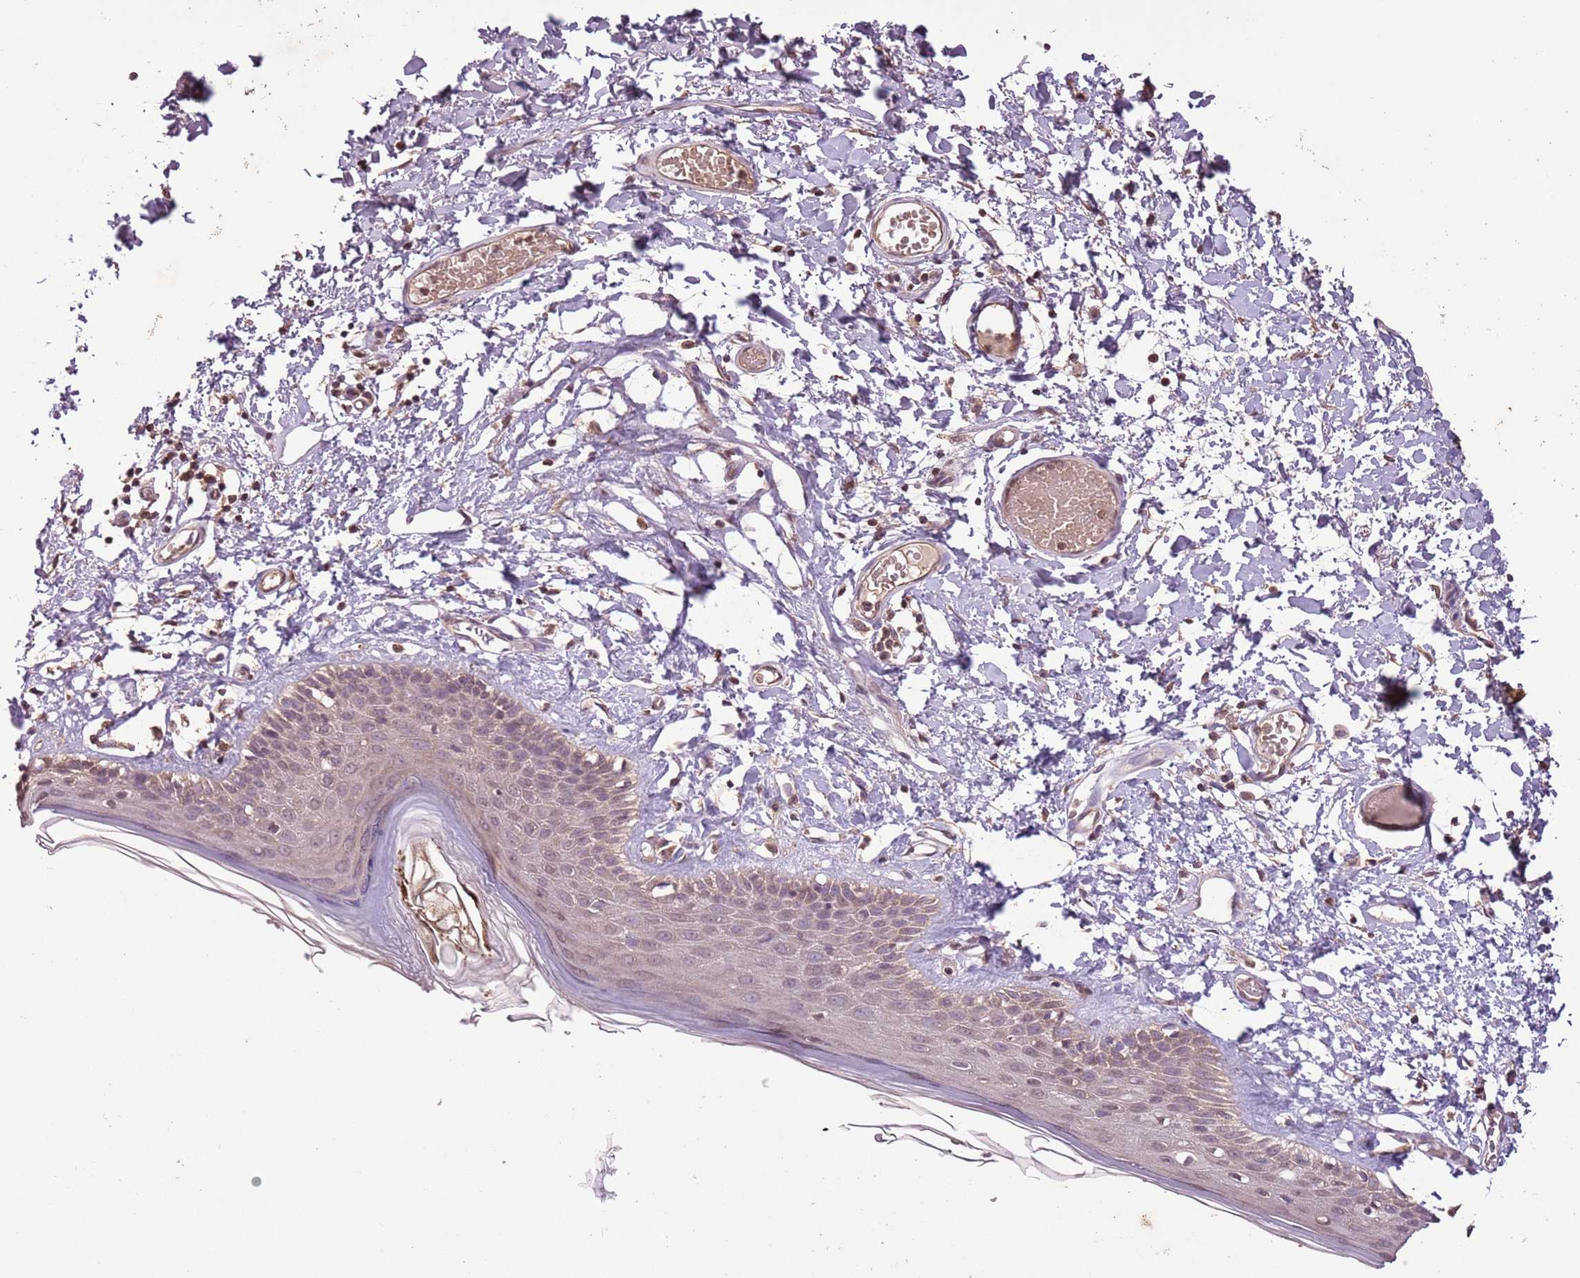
{"staining": {"intensity": "weak", "quantity": ">75%", "location": "cytoplasmic/membranous"}, "tissue": "skin", "cell_type": "Epidermal cells", "image_type": "normal", "snomed": [{"axis": "morphology", "description": "Normal tissue, NOS"}, {"axis": "topography", "description": "Adipose tissue"}, {"axis": "topography", "description": "Vascular tissue"}, {"axis": "topography", "description": "Vulva"}, {"axis": "topography", "description": "Peripheral nerve tissue"}], "caption": "Benign skin reveals weak cytoplasmic/membranous positivity in approximately >75% of epidermal cells (Brightfield microscopy of DAB IHC at high magnification)..", "gene": "CAPN9", "patient": {"sex": "female", "age": 86}}